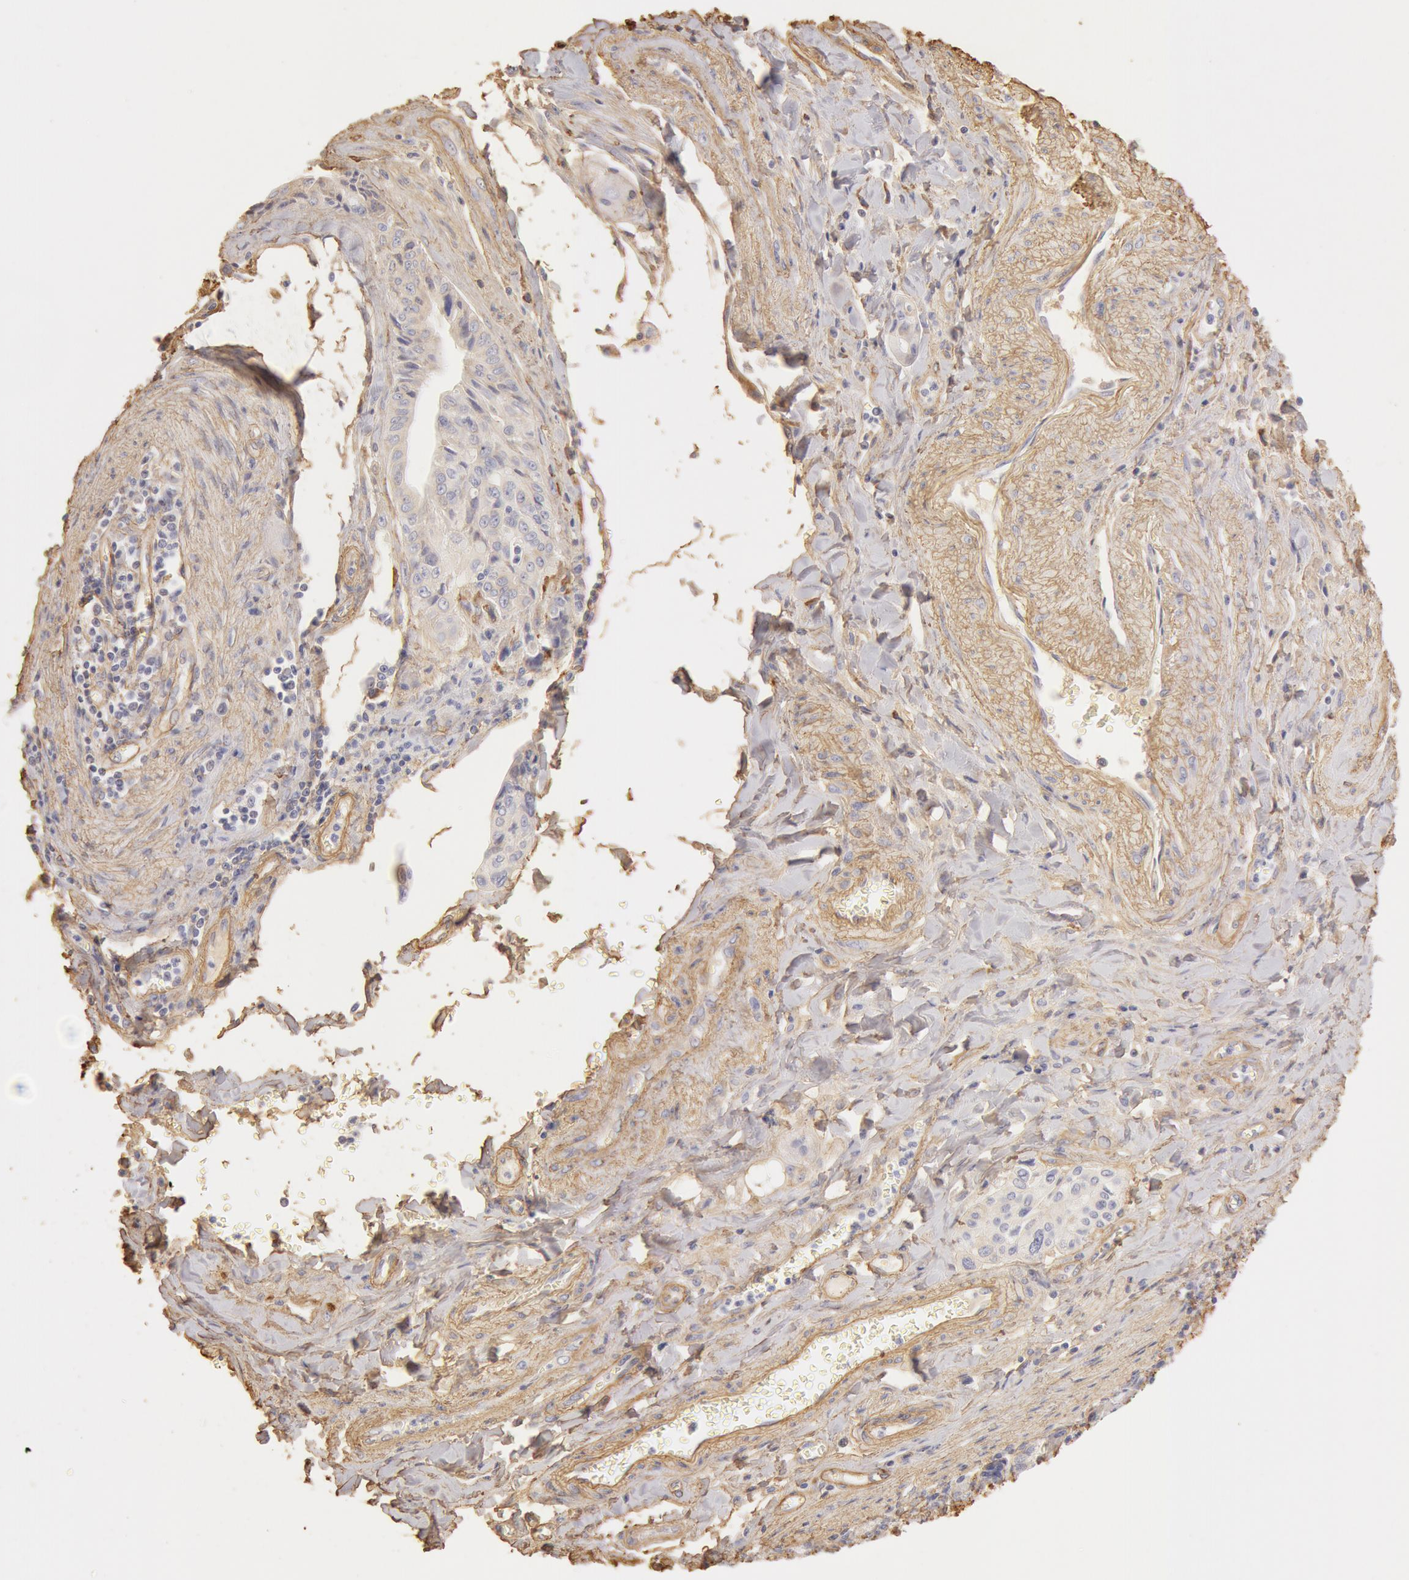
{"staining": {"intensity": "weak", "quantity": "<25%", "location": "cytoplasmic/membranous"}, "tissue": "pancreatic cancer", "cell_type": "Tumor cells", "image_type": "cancer", "snomed": [{"axis": "morphology", "description": "Adenocarcinoma, NOS"}, {"axis": "topography", "description": "Pancreas"}], "caption": "An immunohistochemistry photomicrograph of pancreatic cancer (adenocarcinoma) is shown. There is no staining in tumor cells of pancreatic cancer (adenocarcinoma). (Immunohistochemistry (ihc), brightfield microscopy, high magnification).", "gene": "COL4A1", "patient": {"sex": "male", "age": 77}}